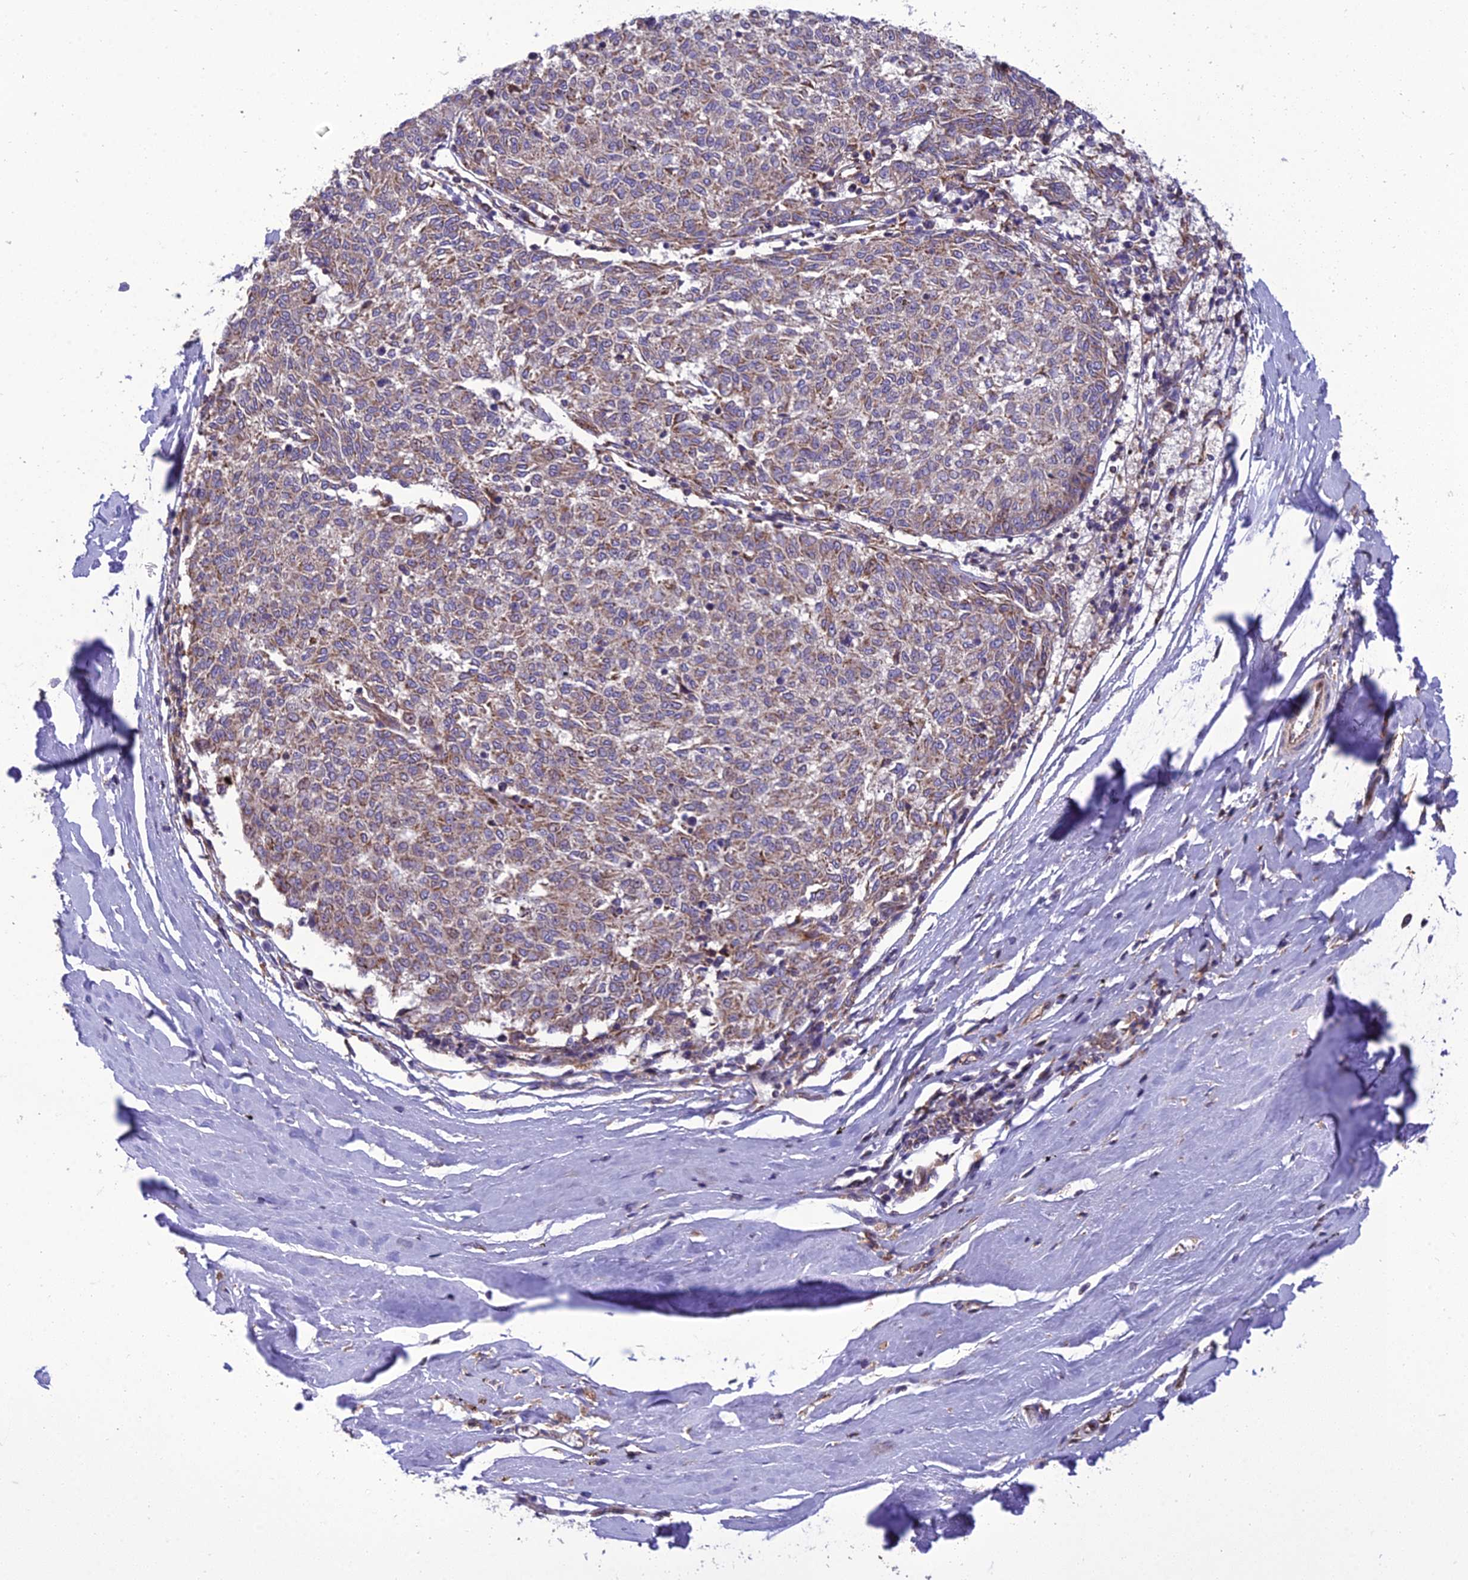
{"staining": {"intensity": "weak", "quantity": ">75%", "location": "cytoplasmic/membranous"}, "tissue": "melanoma", "cell_type": "Tumor cells", "image_type": "cancer", "snomed": [{"axis": "morphology", "description": "Malignant melanoma, NOS"}, {"axis": "topography", "description": "Skin"}], "caption": "Immunohistochemistry image of human malignant melanoma stained for a protein (brown), which reveals low levels of weak cytoplasmic/membranous positivity in approximately >75% of tumor cells.", "gene": "GIMAP1", "patient": {"sex": "female", "age": 72}}